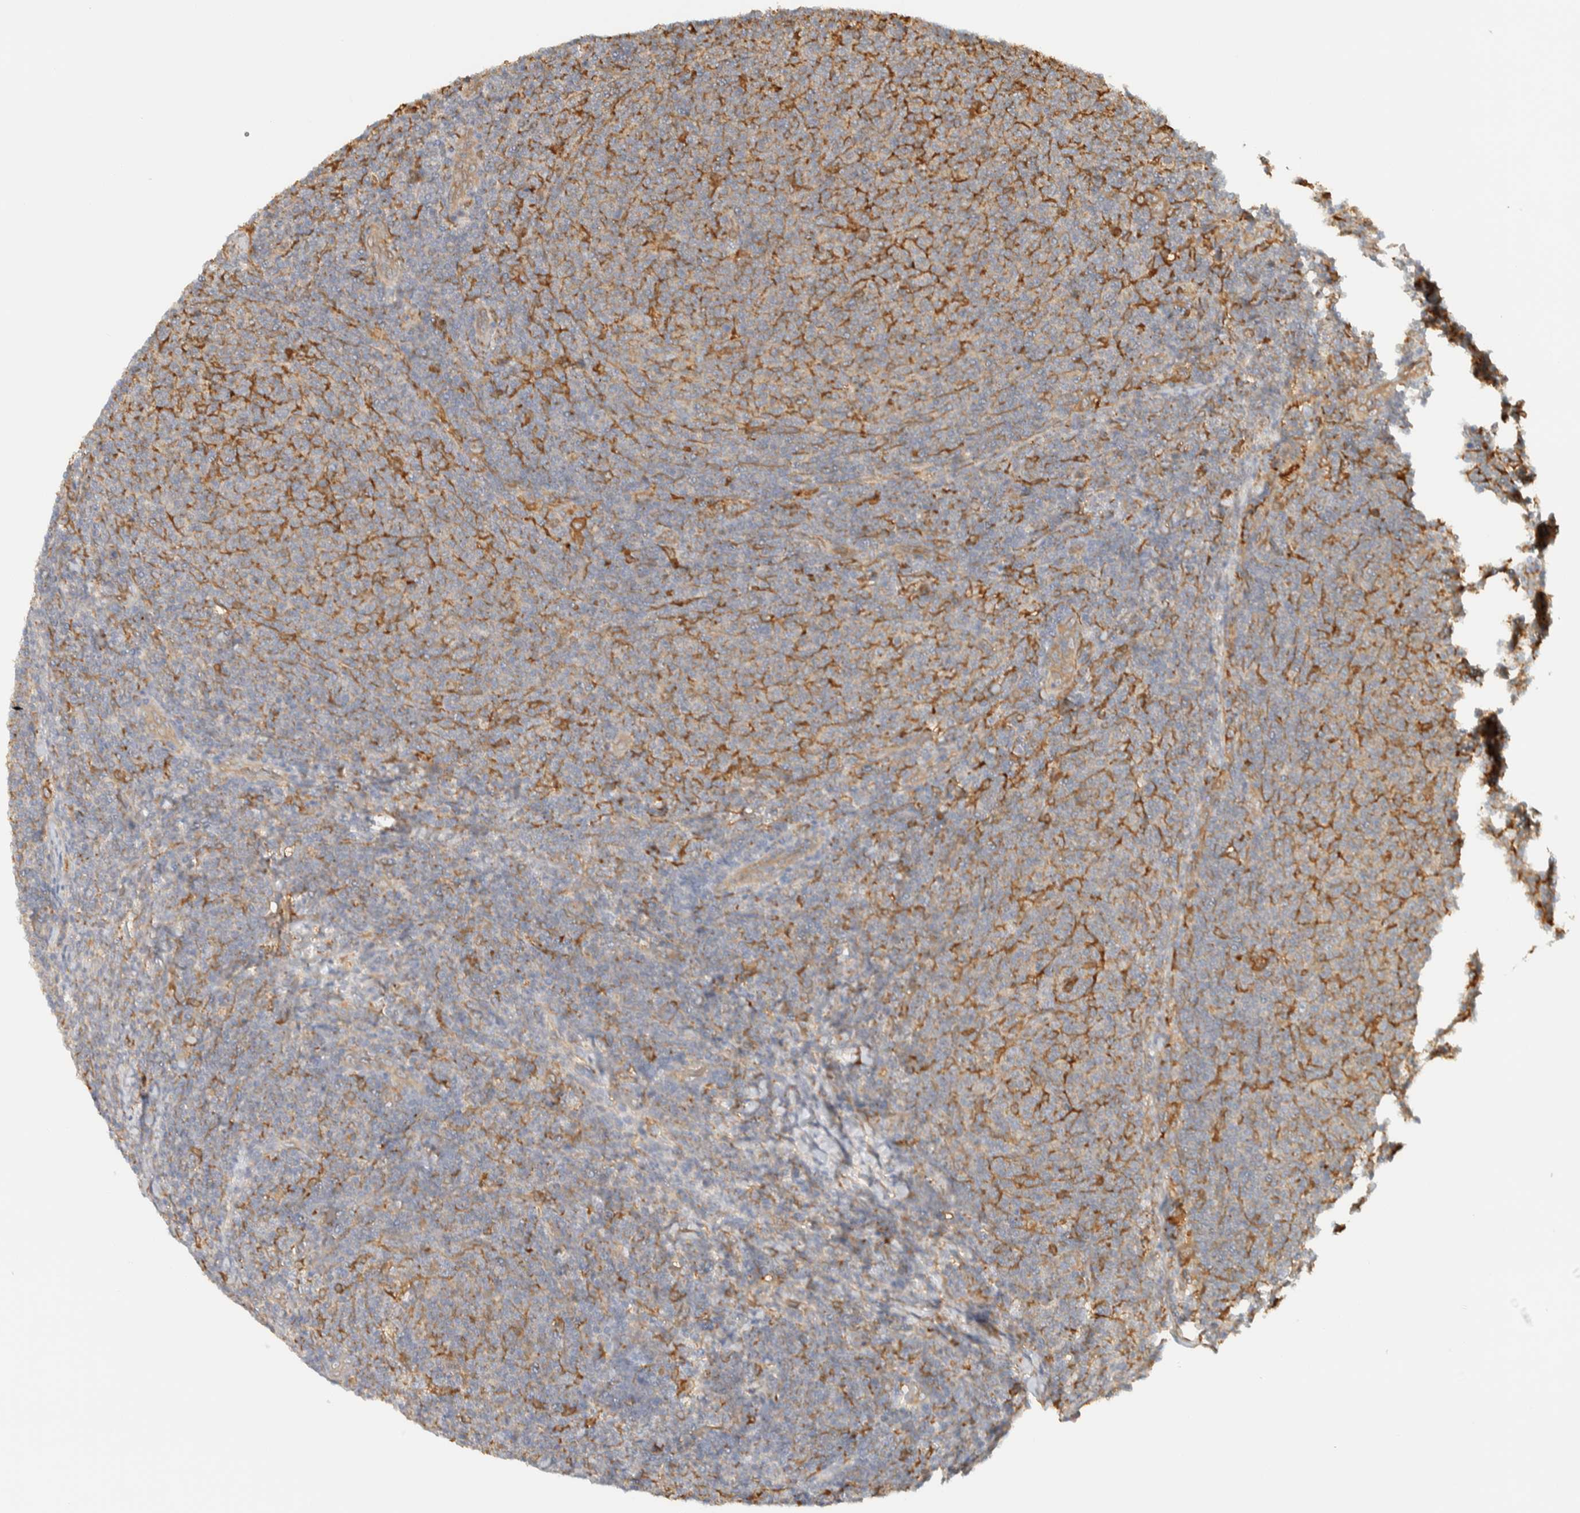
{"staining": {"intensity": "weak", "quantity": "<25%", "location": "cytoplasmic/membranous"}, "tissue": "lymphoma", "cell_type": "Tumor cells", "image_type": "cancer", "snomed": [{"axis": "morphology", "description": "Malignant lymphoma, non-Hodgkin's type, Low grade"}, {"axis": "topography", "description": "Lymph node"}], "caption": "Immunohistochemical staining of lymphoma exhibits no significant expression in tumor cells.", "gene": "TMEM192", "patient": {"sex": "male", "age": 66}}